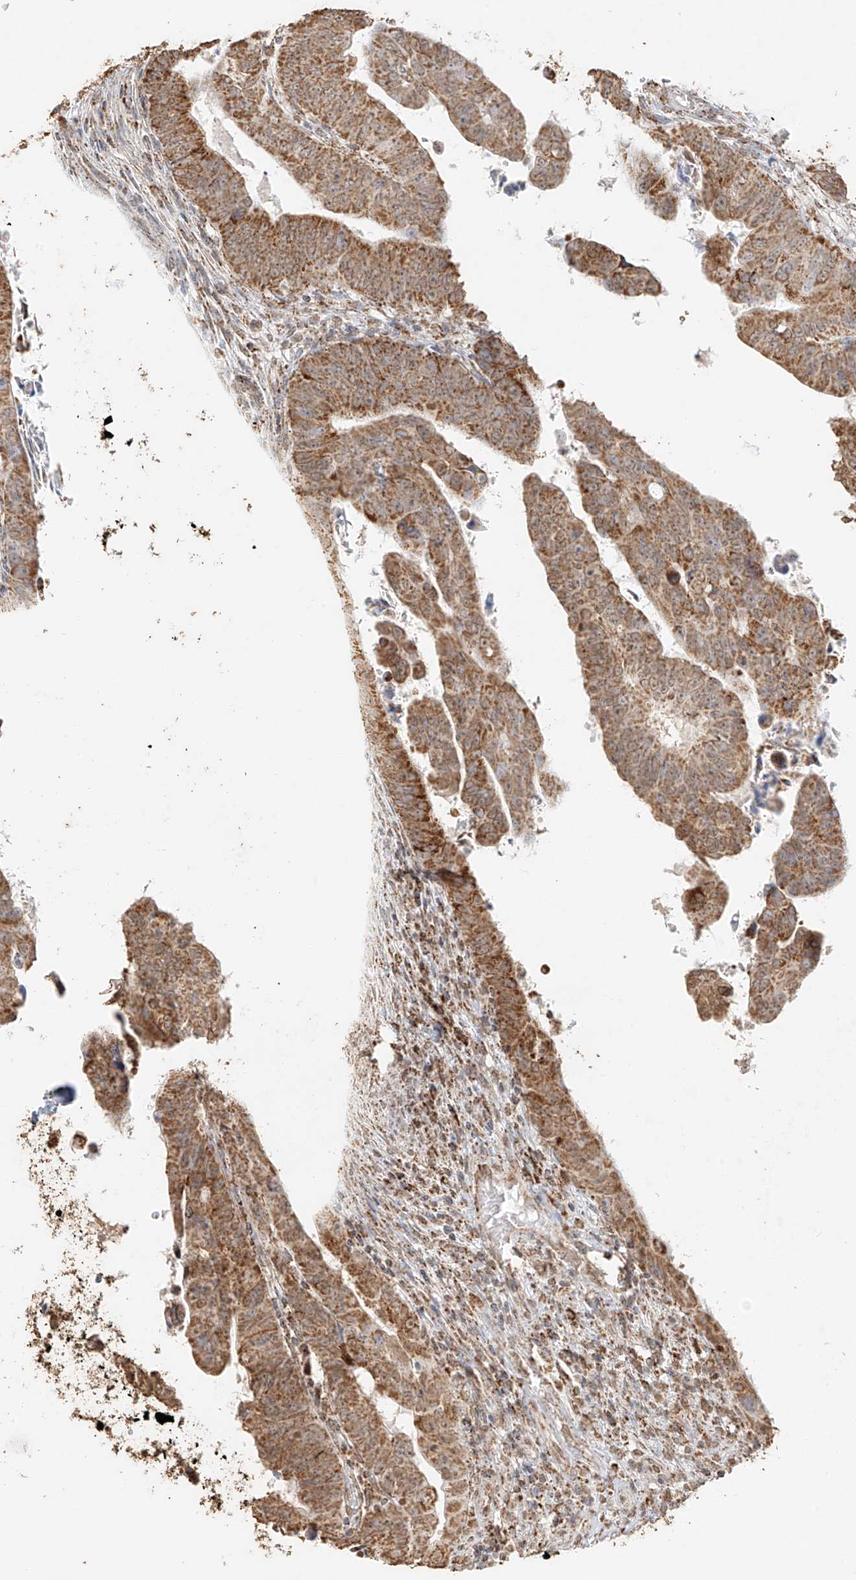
{"staining": {"intensity": "moderate", "quantity": ">75%", "location": "cytoplasmic/membranous"}, "tissue": "colorectal cancer", "cell_type": "Tumor cells", "image_type": "cancer", "snomed": [{"axis": "morphology", "description": "Normal tissue, NOS"}, {"axis": "morphology", "description": "Adenocarcinoma, NOS"}, {"axis": "topography", "description": "Rectum"}], "caption": "A medium amount of moderate cytoplasmic/membranous expression is identified in approximately >75% of tumor cells in colorectal cancer tissue.", "gene": "MIPEP", "patient": {"sex": "female", "age": 65}}